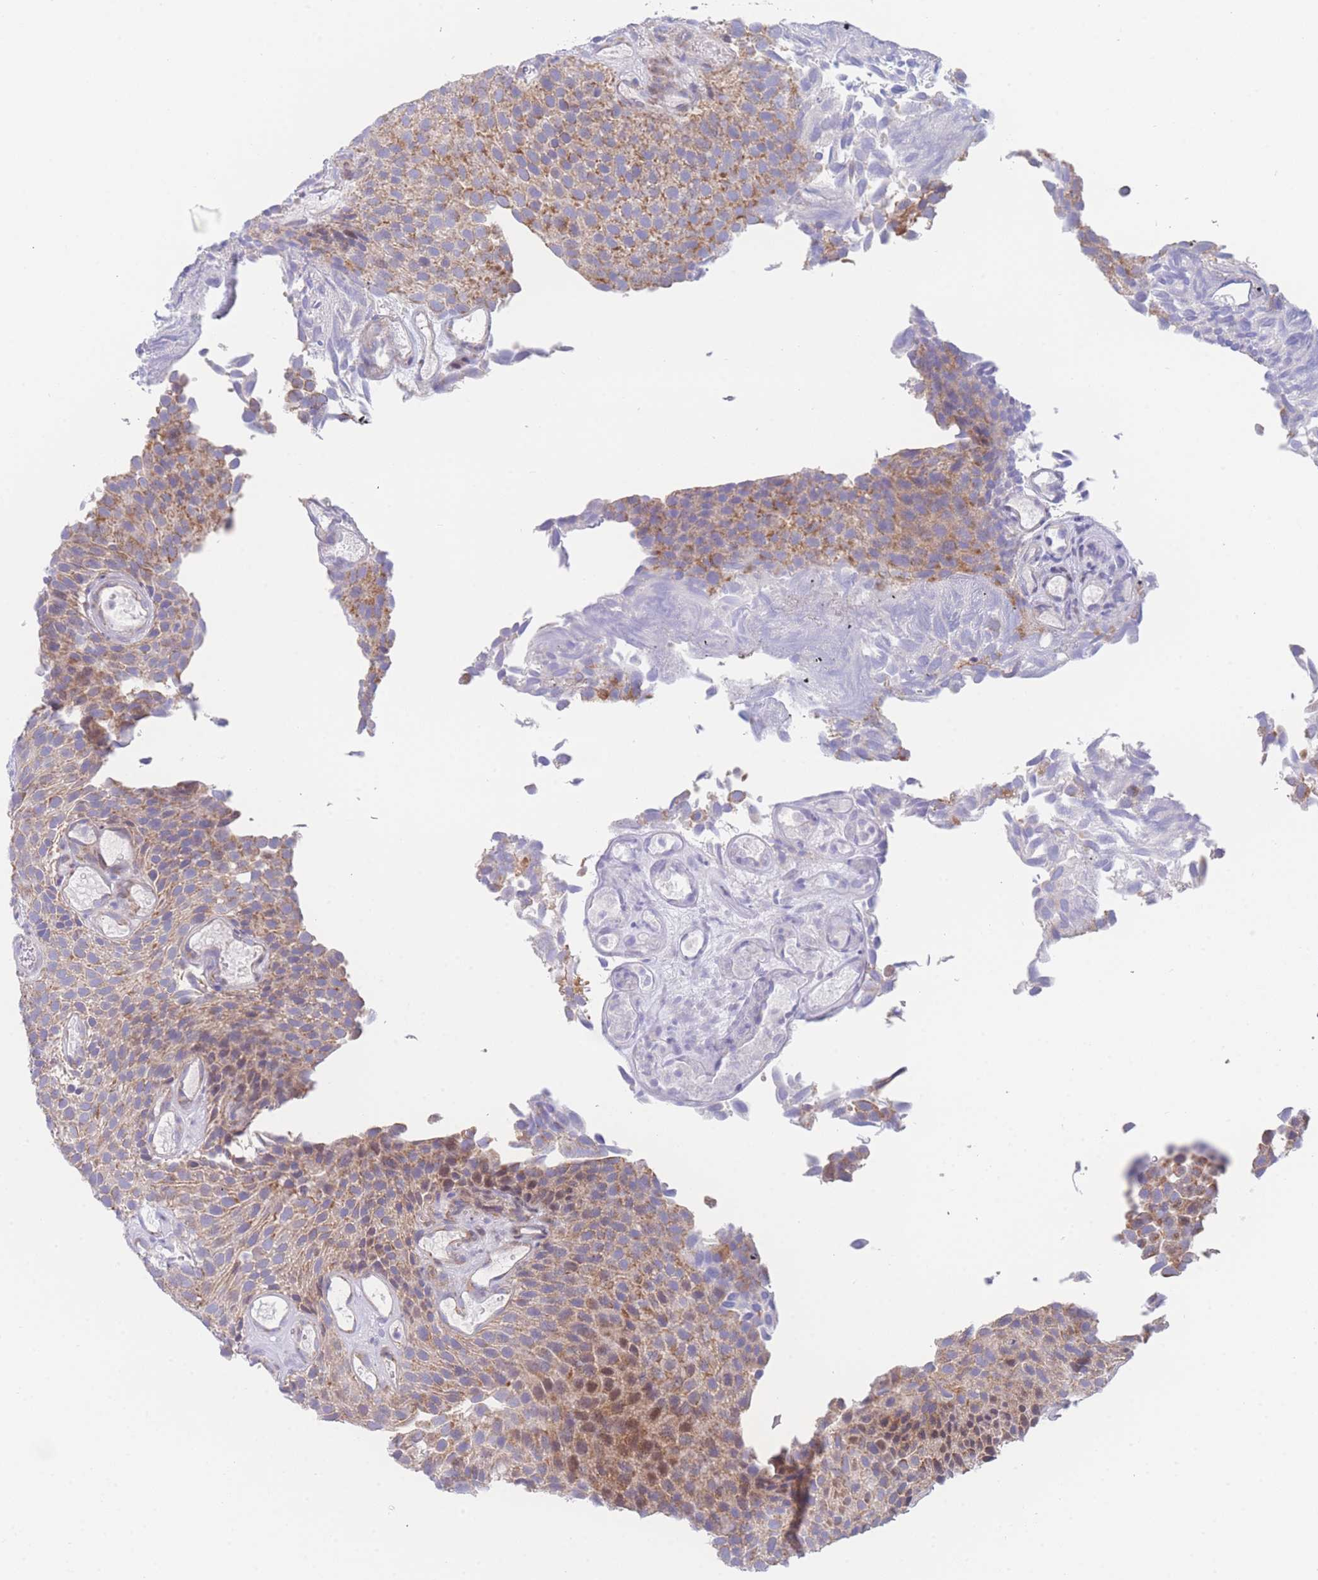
{"staining": {"intensity": "moderate", "quantity": "25%-75%", "location": "cytoplasmic/membranous,nuclear"}, "tissue": "urothelial cancer", "cell_type": "Tumor cells", "image_type": "cancer", "snomed": [{"axis": "morphology", "description": "Urothelial carcinoma, Low grade"}, {"axis": "topography", "description": "Urinary bladder"}], "caption": "A photomicrograph of urothelial carcinoma (low-grade) stained for a protein shows moderate cytoplasmic/membranous and nuclear brown staining in tumor cells. (DAB IHC with brightfield microscopy, high magnification).", "gene": "GPAM", "patient": {"sex": "male", "age": 89}}